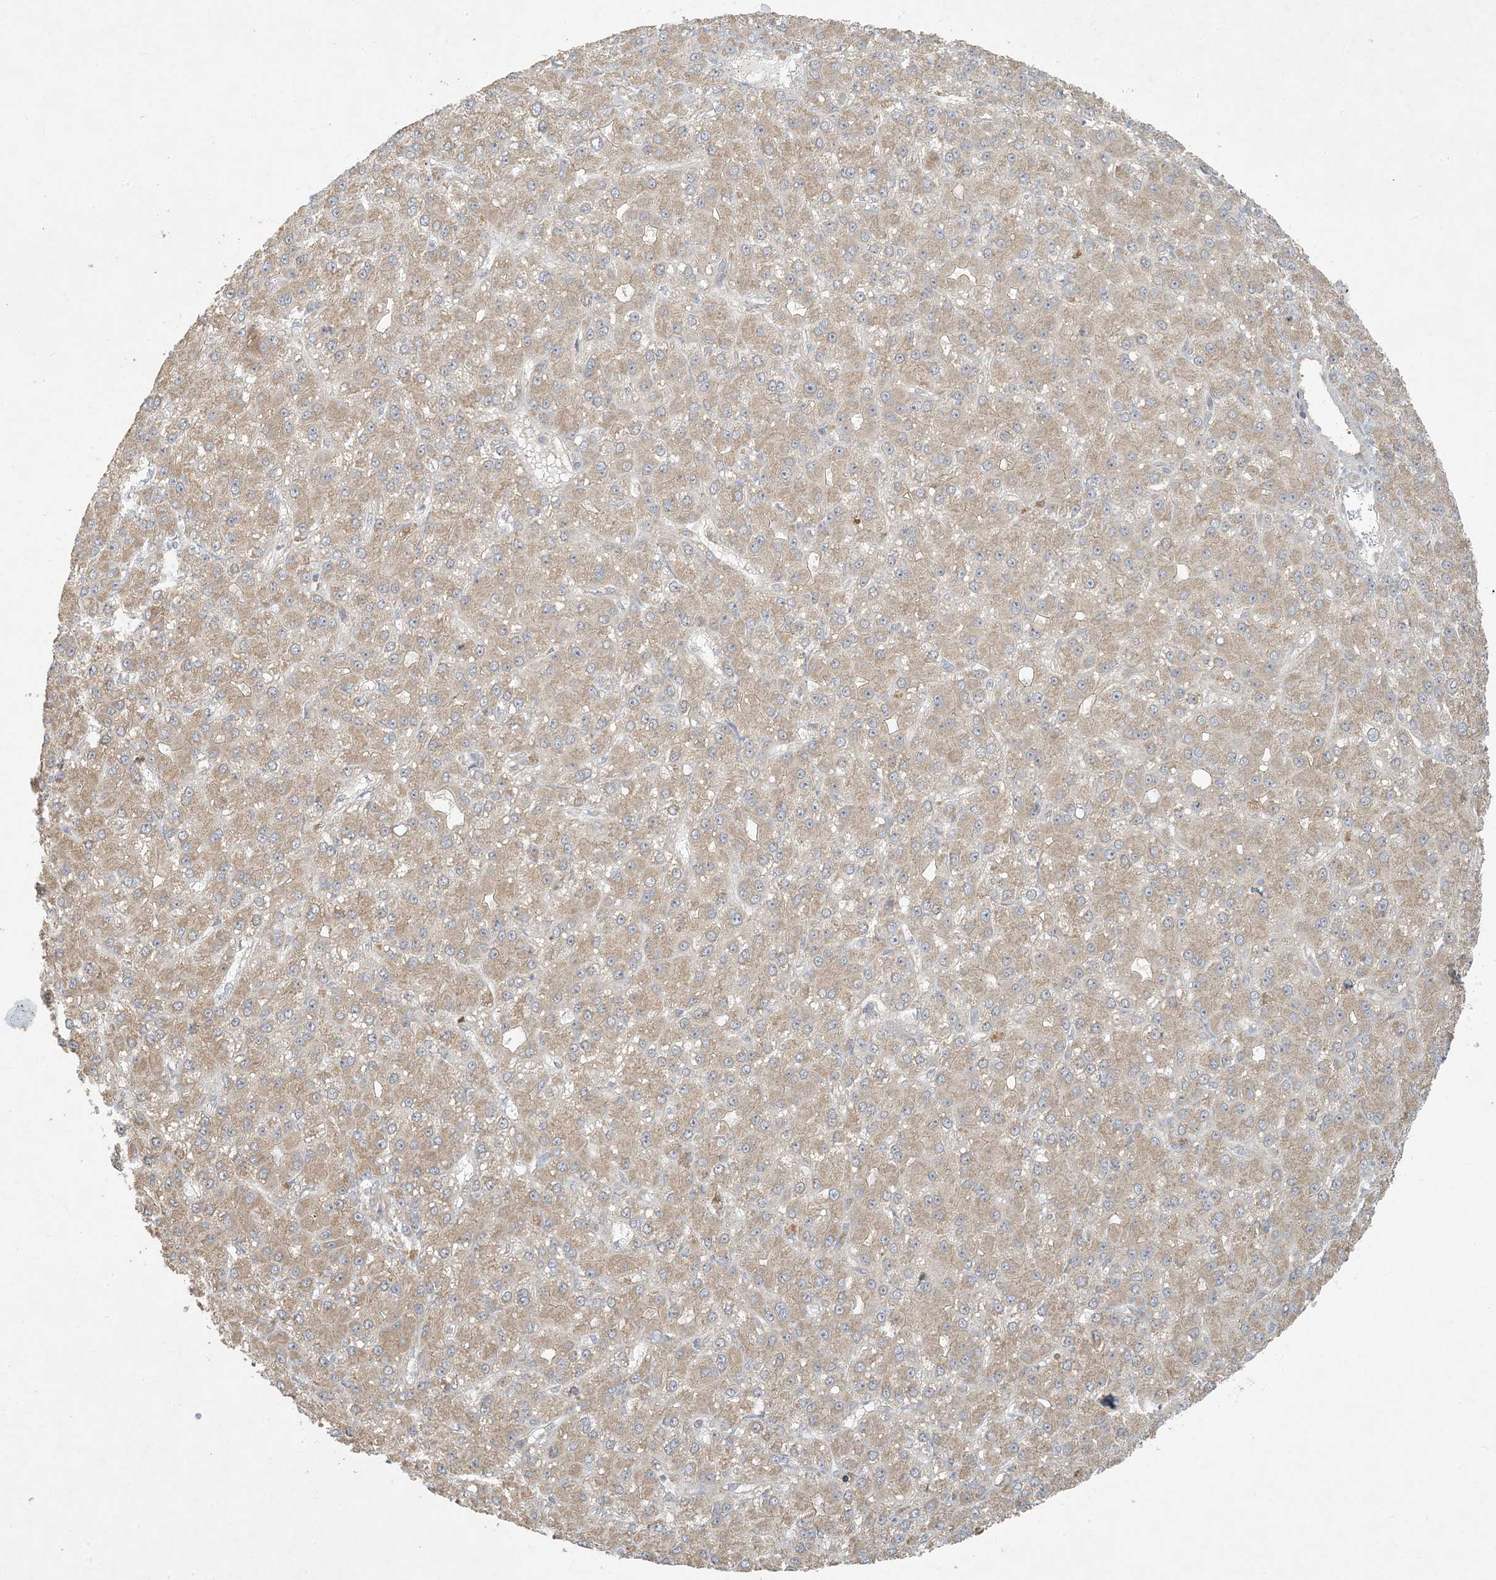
{"staining": {"intensity": "moderate", "quantity": ">75%", "location": "cytoplasmic/membranous"}, "tissue": "liver cancer", "cell_type": "Tumor cells", "image_type": "cancer", "snomed": [{"axis": "morphology", "description": "Carcinoma, Hepatocellular, NOS"}, {"axis": "topography", "description": "Liver"}], "caption": "Tumor cells show medium levels of moderate cytoplasmic/membranous staining in about >75% of cells in liver cancer.", "gene": "BCORL1", "patient": {"sex": "male", "age": 67}}